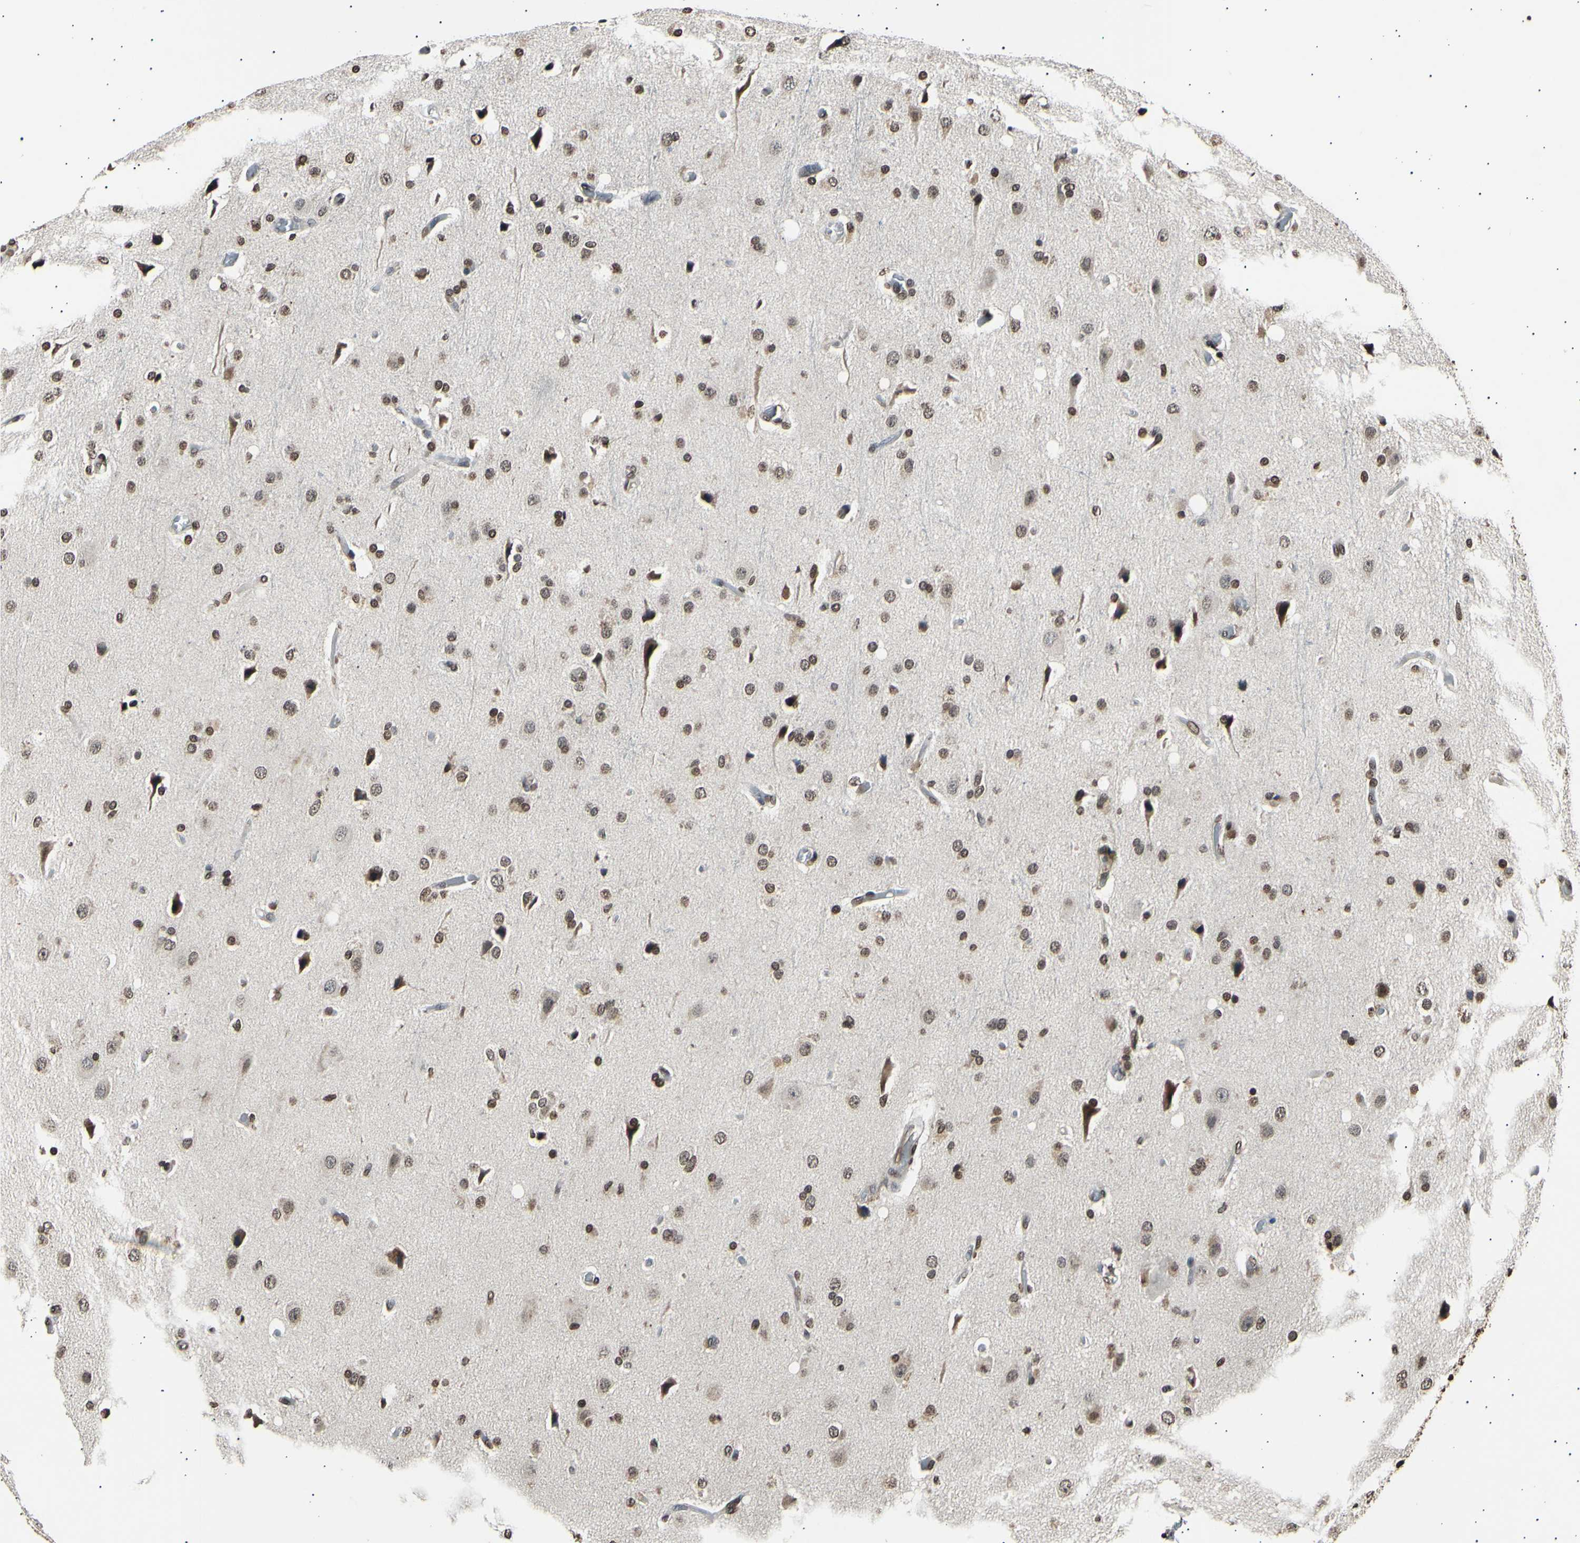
{"staining": {"intensity": "moderate", "quantity": "25%-75%", "location": "nuclear"}, "tissue": "glioma", "cell_type": "Tumor cells", "image_type": "cancer", "snomed": [{"axis": "morphology", "description": "Normal tissue, NOS"}, {"axis": "morphology", "description": "Glioma, malignant, High grade"}, {"axis": "topography", "description": "Cerebral cortex"}], "caption": "Protein positivity by IHC displays moderate nuclear staining in approximately 25%-75% of tumor cells in glioma.", "gene": "ANAPC7", "patient": {"sex": "male", "age": 77}}